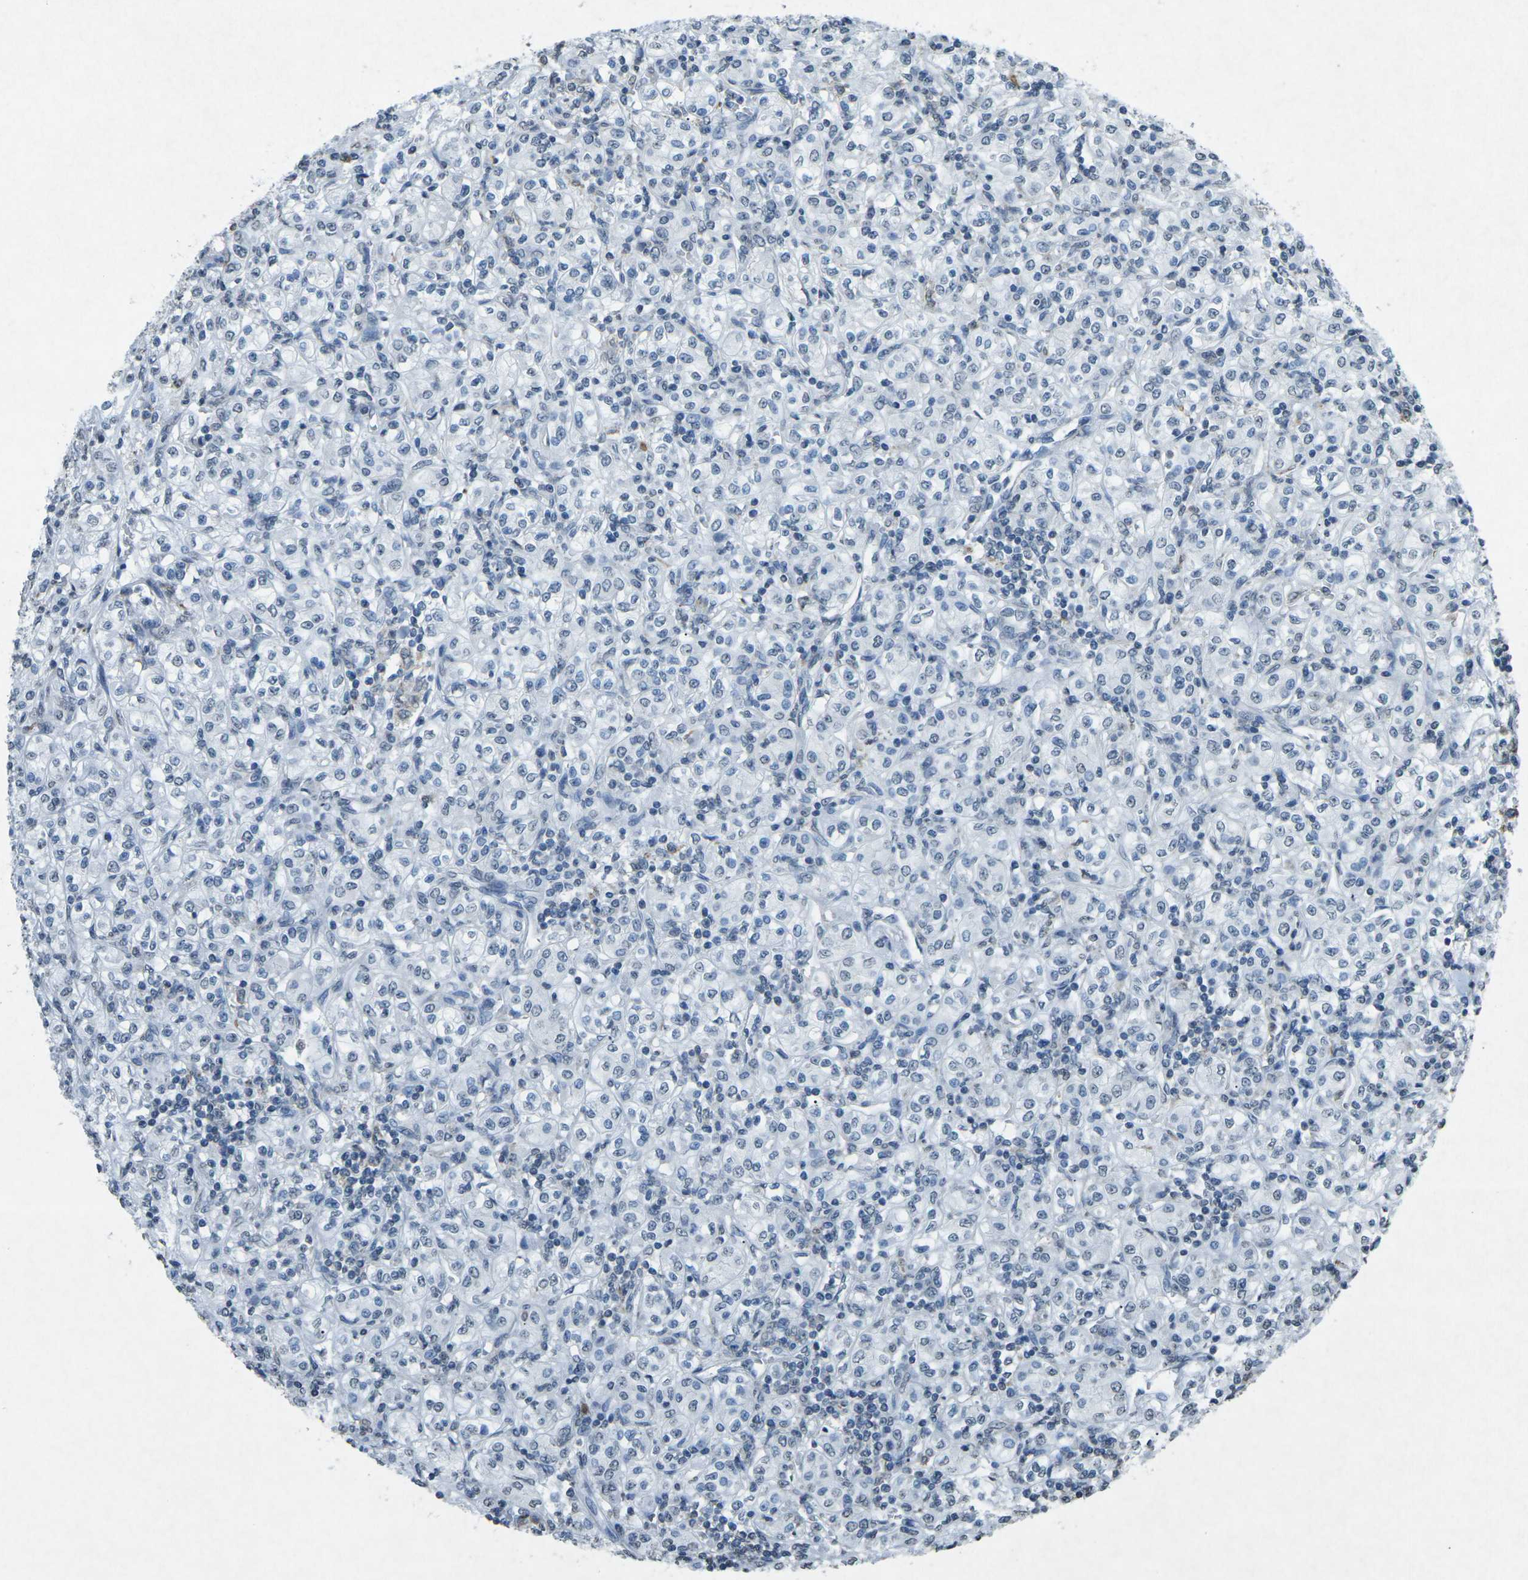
{"staining": {"intensity": "negative", "quantity": "none", "location": "none"}, "tissue": "renal cancer", "cell_type": "Tumor cells", "image_type": "cancer", "snomed": [{"axis": "morphology", "description": "Adenocarcinoma, NOS"}, {"axis": "topography", "description": "Kidney"}], "caption": "High power microscopy micrograph of an IHC photomicrograph of renal cancer, revealing no significant positivity in tumor cells. (DAB immunohistochemistry (IHC) visualized using brightfield microscopy, high magnification).", "gene": "TFR2", "patient": {"sex": "male", "age": 77}}